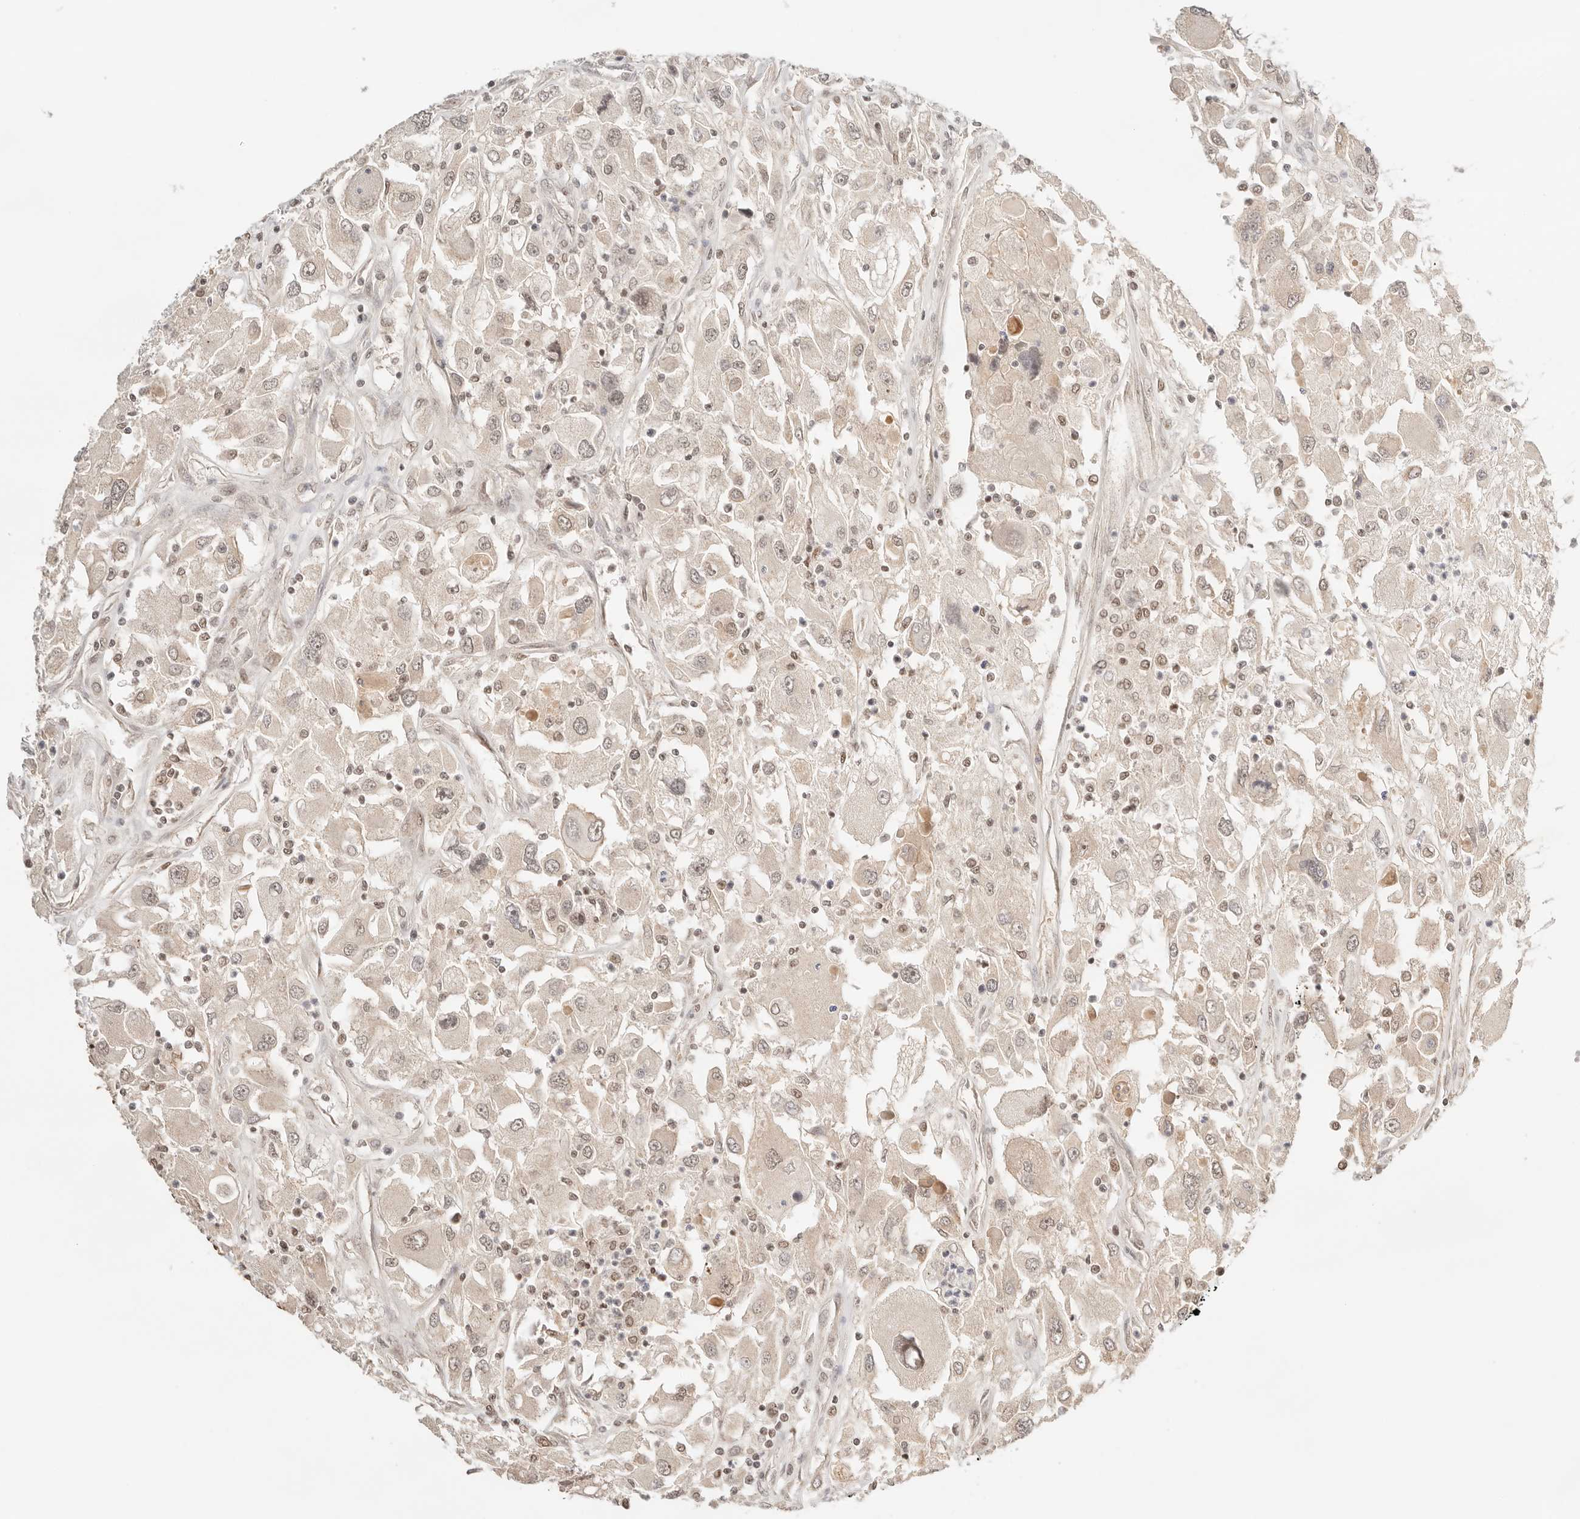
{"staining": {"intensity": "weak", "quantity": "25%-75%", "location": "nuclear"}, "tissue": "renal cancer", "cell_type": "Tumor cells", "image_type": "cancer", "snomed": [{"axis": "morphology", "description": "Adenocarcinoma, NOS"}, {"axis": "topography", "description": "Kidney"}], "caption": "Immunohistochemical staining of human renal cancer shows low levels of weak nuclear positivity in about 25%-75% of tumor cells.", "gene": "GTF2E2", "patient": {"sex": "female", "age": 52}}